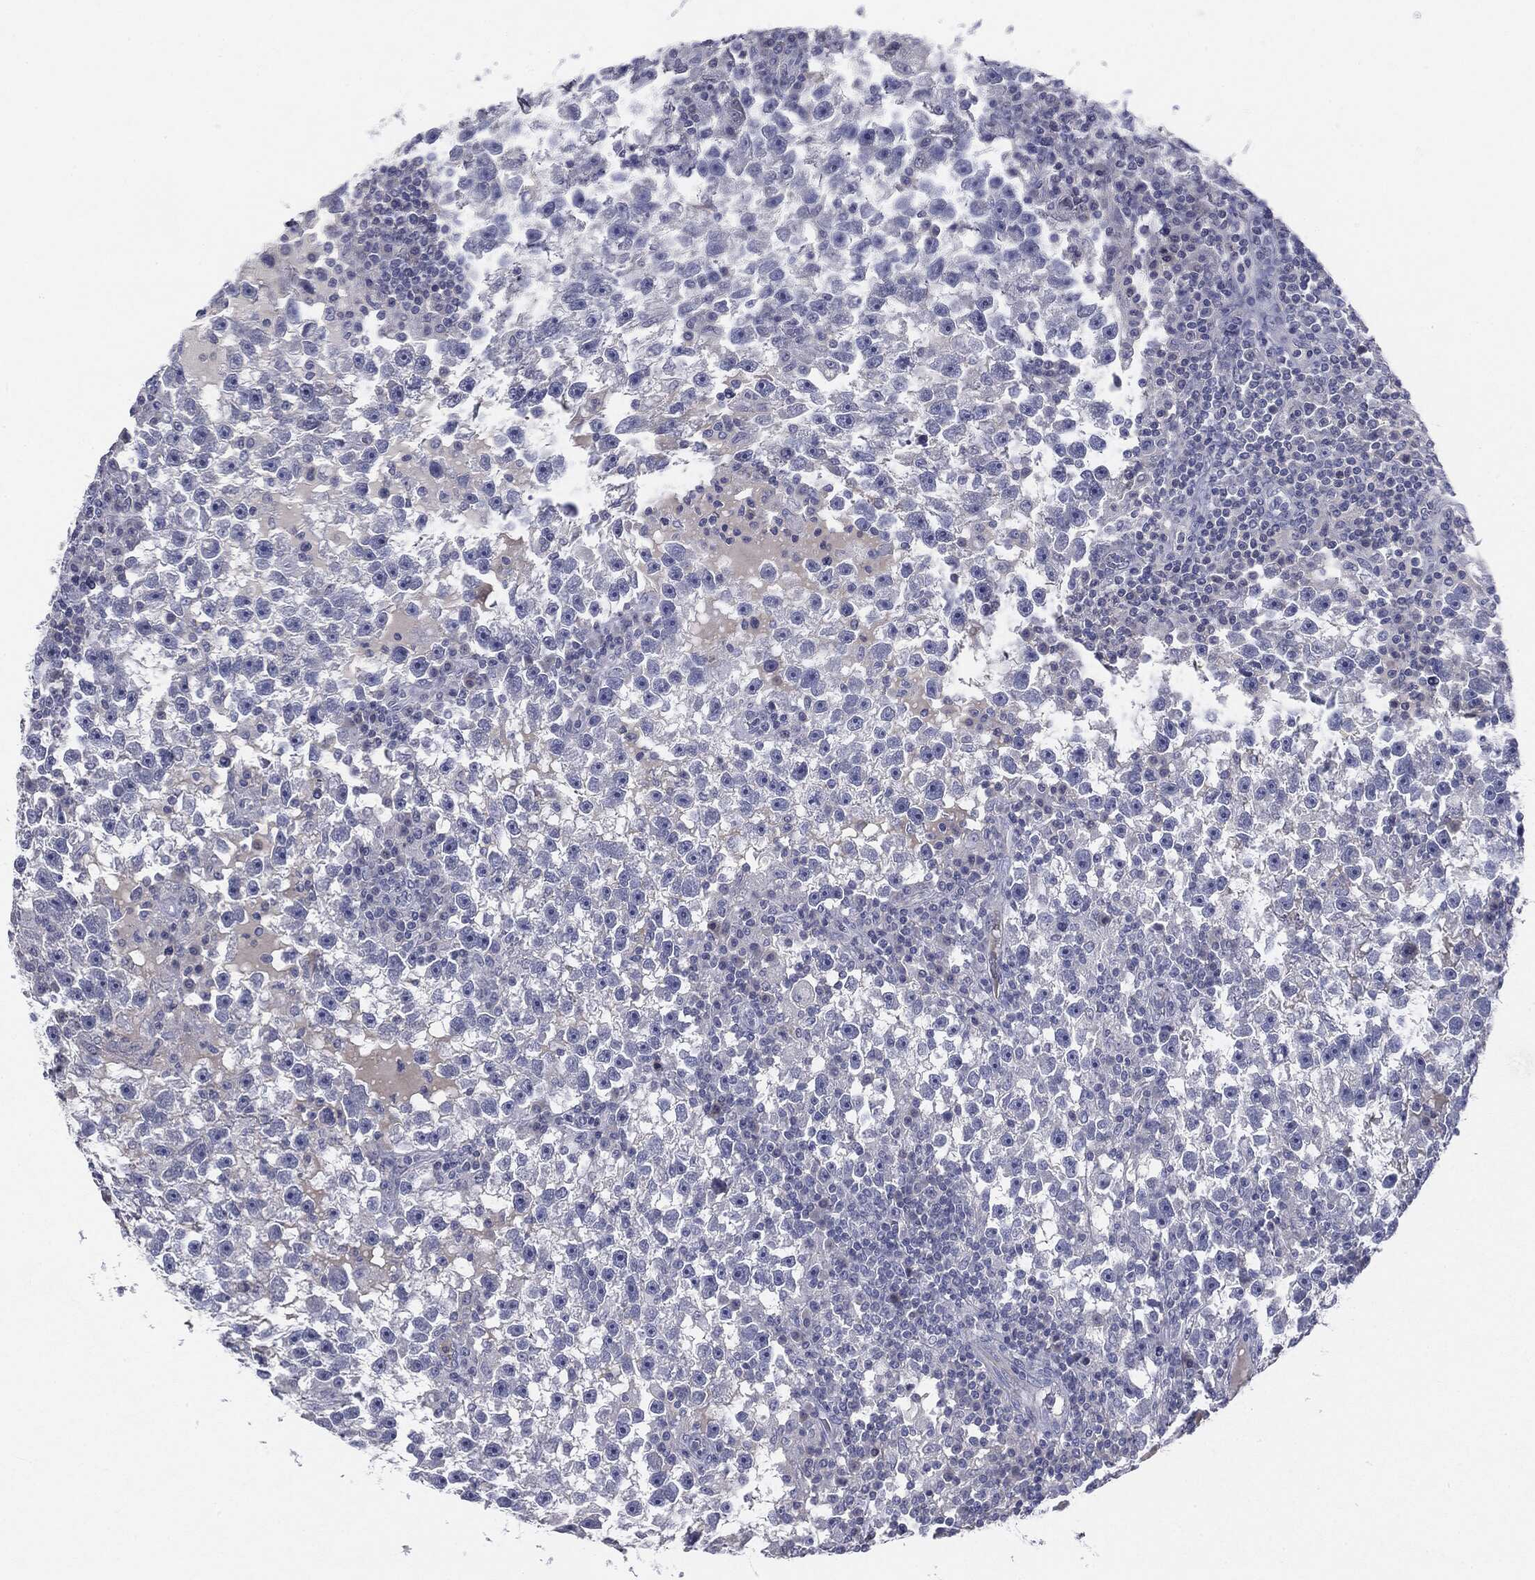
{"staining": {"intensity": "negative", "quantity": "none", "location": "none"}, "tissue": "testis cancer", "cell_type": "Tumor cells", "image_type": "cancer", "snomed": [{"axis": "morphology", "description": "Seminoma, NOS"}, {"axis": "topography", "description": "Testis"}], "caption": "Testis seminoma was stained to show a protein in brown. There is no significant expression in tumor cells.", "gene": "CGB1", "patient": {"sex": "male", "age": 47}}